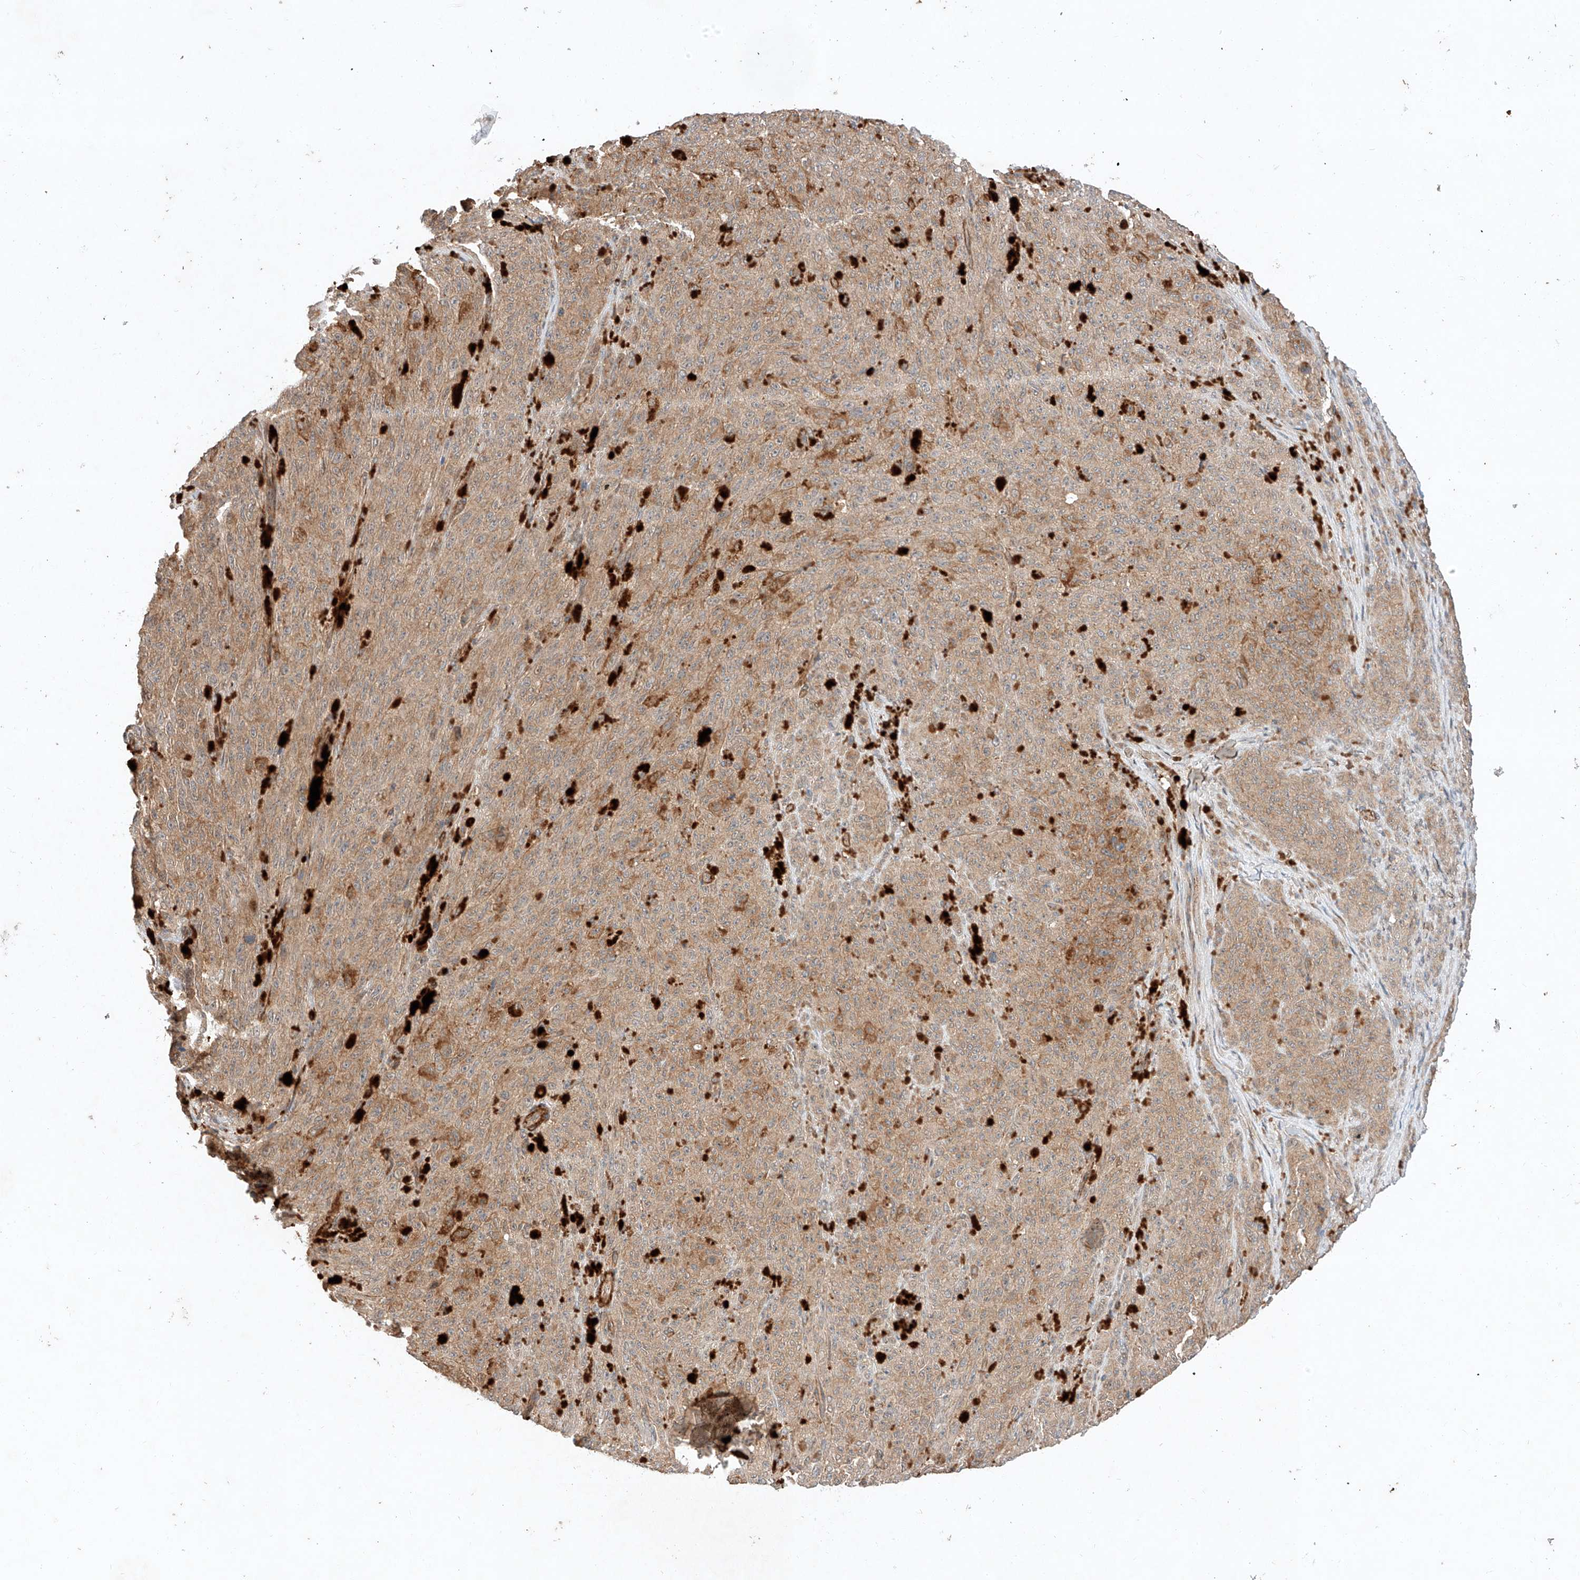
{"staining": {"intensity": "moderate", "quantity": ">75%", "location": "cytoplasmic/membranous"}, "tissue": "melanoma", "cell_type": "Tumor cells", "image_type": "cancer", "snomed": [{"axis": "morphology", "description": "Malignant melanoma, NOS"}, {"axis": "topography", "description": "Skin"}], "caption": "Malignant melanoma was stained to show a protein in brown. There is medium levels of moderate cytoplasmic/membranous staining in approximately >75% of tumor cells.", "gene": "ARHGAP33", "patient": {"sex": "female", "age": 82}}